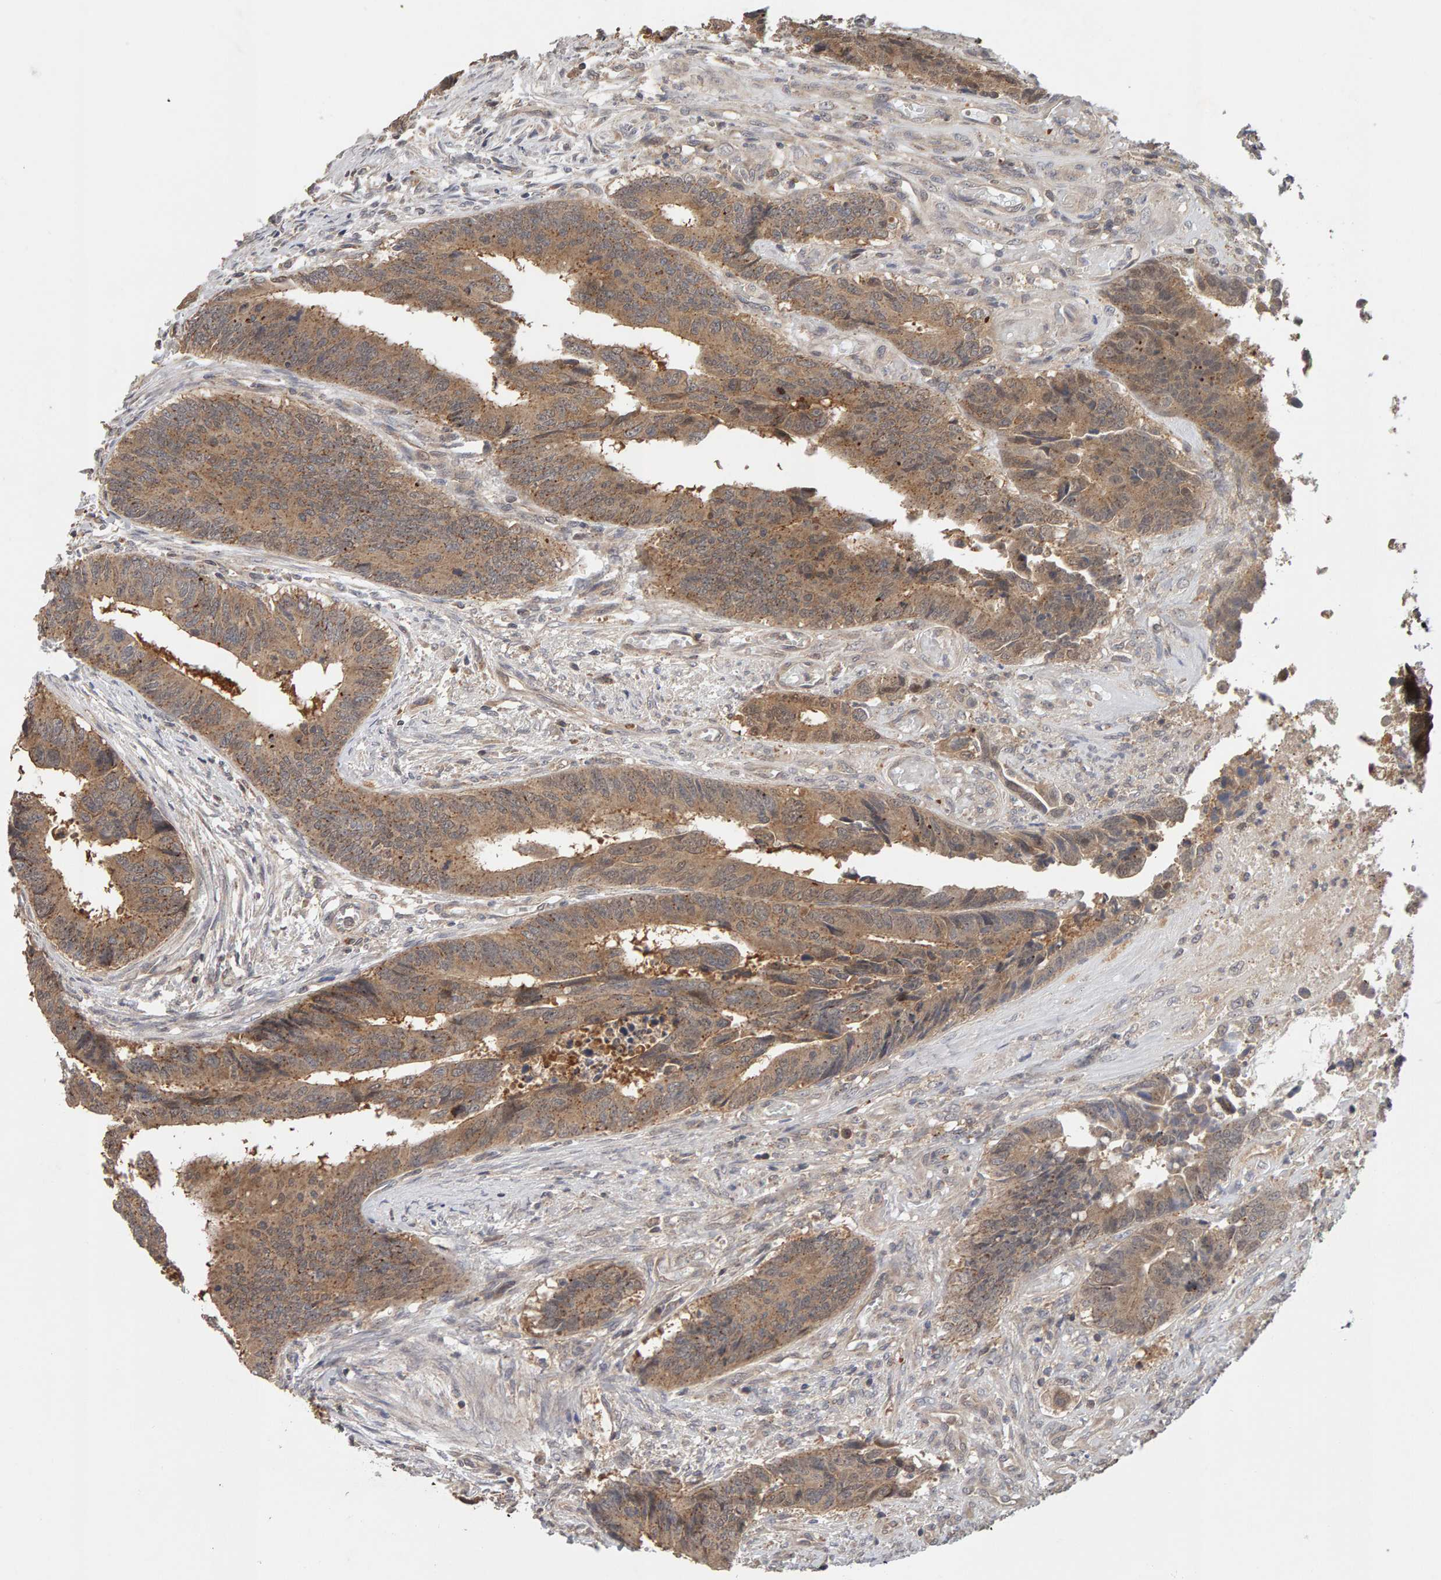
{"staining": {"intensity": "moderate", "quantity": ">75%", "location": "cytoplasmic/membranous"}, "tissue": "colorectal cancer", "cell_type": "Tumor cells", "image_type": "cancer", "snomed": [{"axis": "morphology", "description": "Adenocarcinoma, NOS"}, {"axis": "topography", "description": "Rectum"}], "caption": "Moderate cytoplasmic/membranous positivity for a protein is appreciated in about >75% of tumor cells of adenocarcinoma (colorectal) using IHC.", "gene": "DNAJC7", "patient": {"sex": "male", "age": 84}}